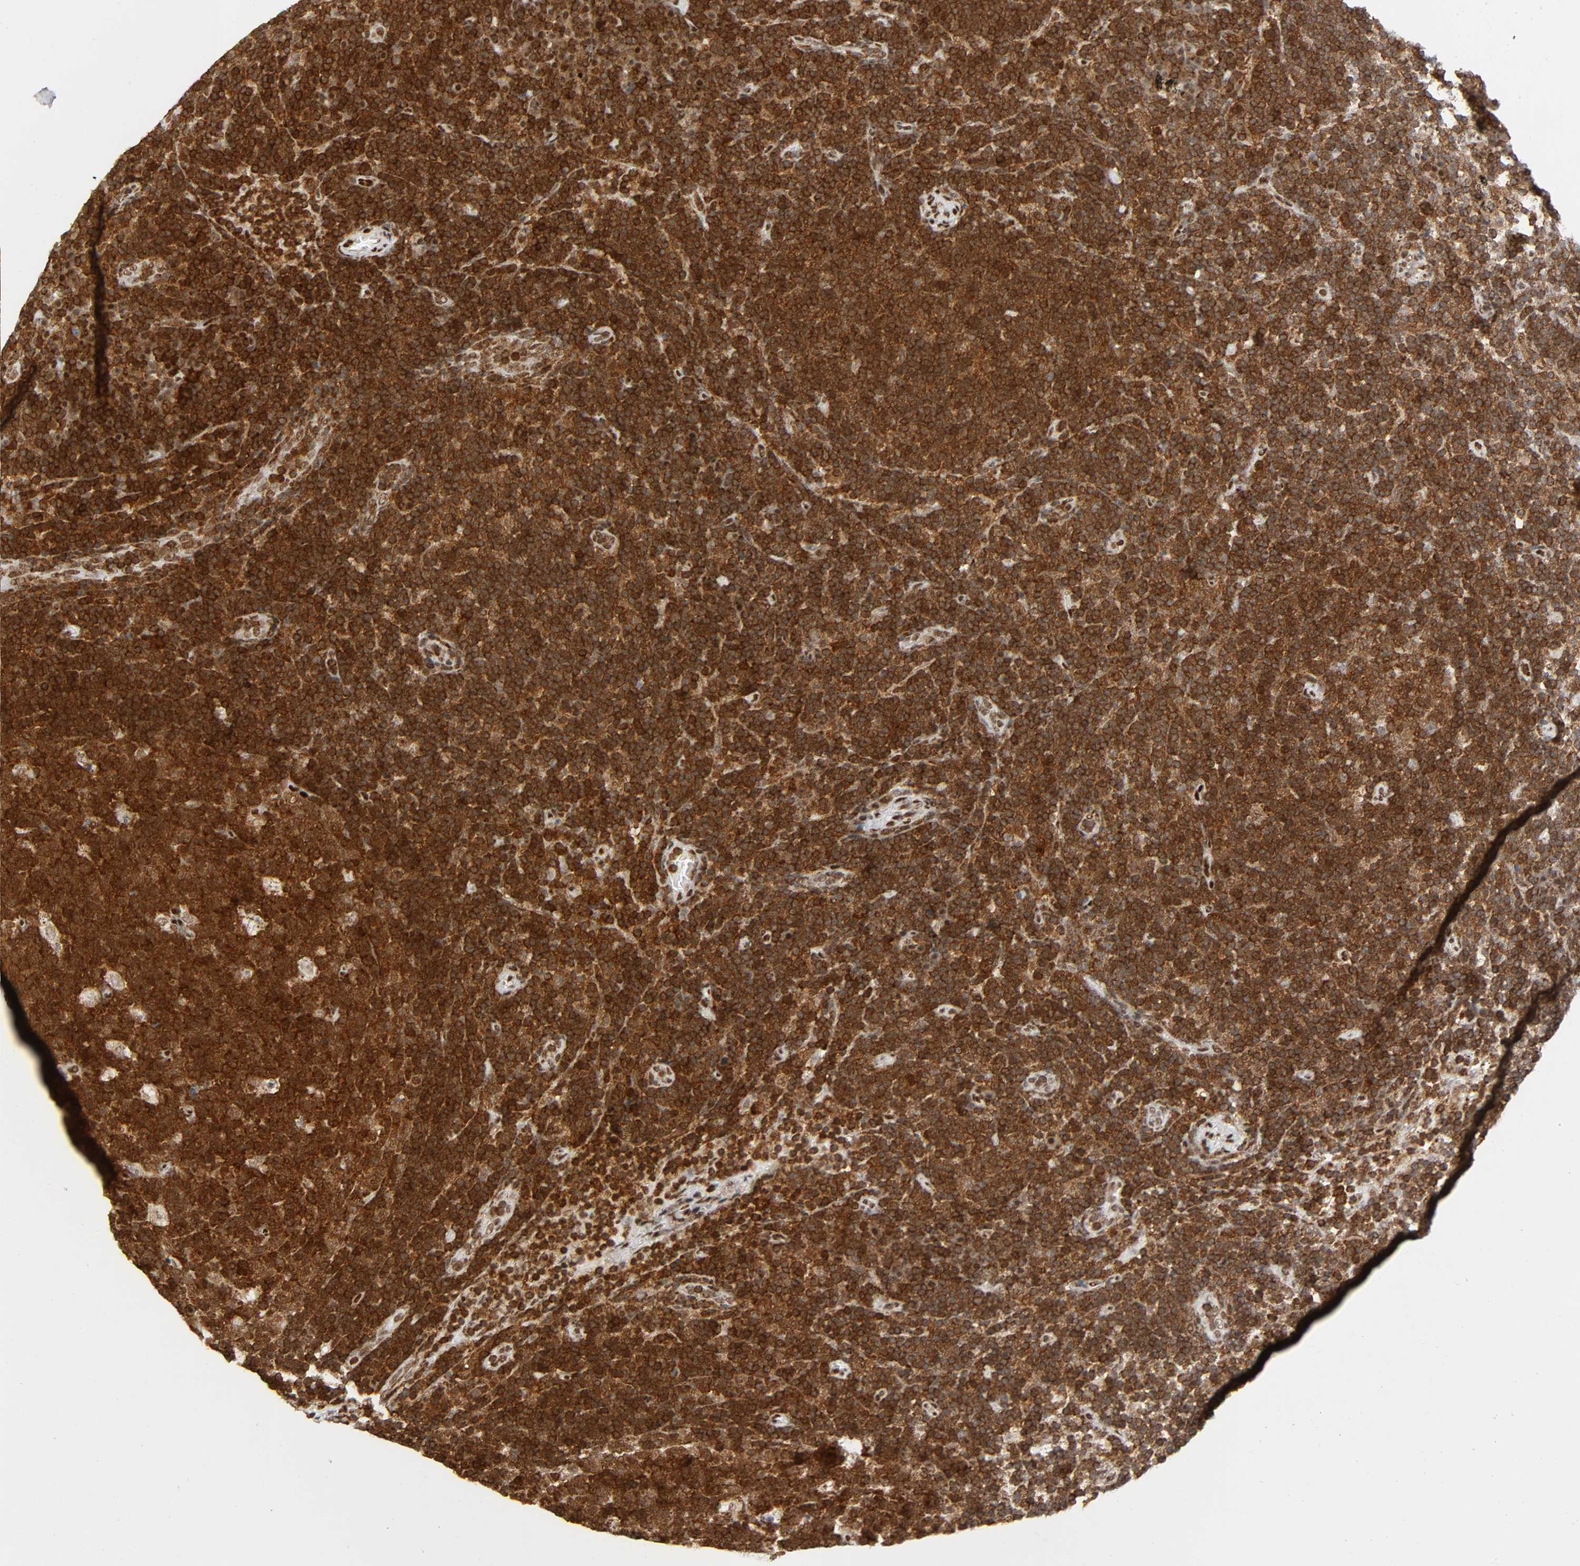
{"staining": {"intensity": "strong", "quantity": ">75%", "location": "cytoplasmic/membranous,nuclear"}, "tissue": "lymph node", "cell_type": "Germinal center cells", "image_type": "normal", "snomed": [{"axis": "morphology", "description": "Normal tissue, NOS"}, {"axis": "morphology", "description": "Squamous cell carcinoma, metastatic, NOS"}, {"axis": "topography", "description": "Lymph node"}], "caption": "Approximately >75% of germinal center cells in benign human lymph node reveal strong cytoplasmic/membranous,nuclear protein staining as visualized by brown immunohistochemical staining.", "gene": "WAS", "patient": {"sex": "female", "age": 53}}